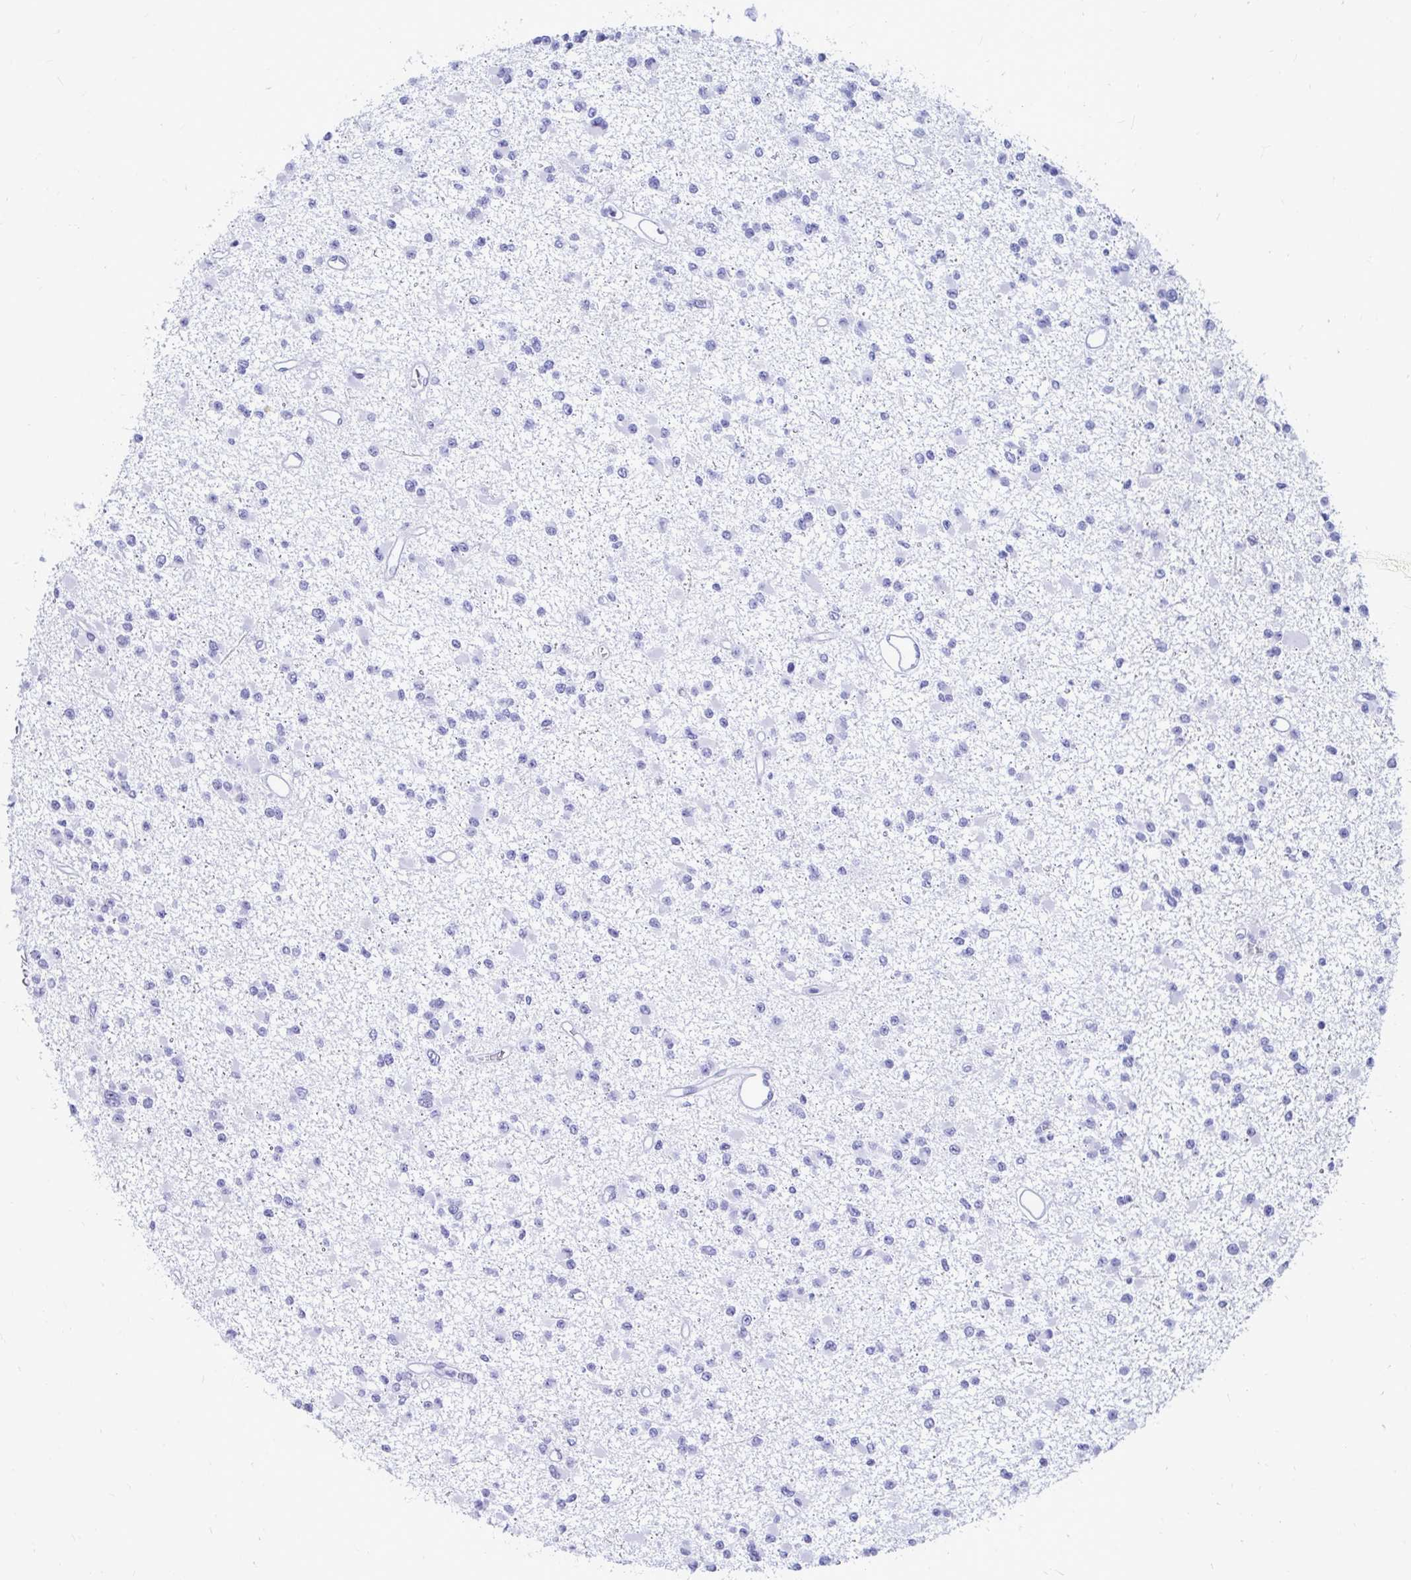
{"staining": {"intensity": "negative", "quantity": "none", "location": "none"}, "tissue": "glioma", "cell_type": "Tumor cells", "image_type": "cancer", "snomed": [{"axis": "morphology", "description": "Glioma, malignant, Low grade"}, {"axis": "topography", "description": "Brain"}], "caption": "This is an immunohistochemistry histopathology image of human glioma. There is no expression in tumor cells.", "gene": "OR10R2", "patient": {"sex": "female", "age": 22}}